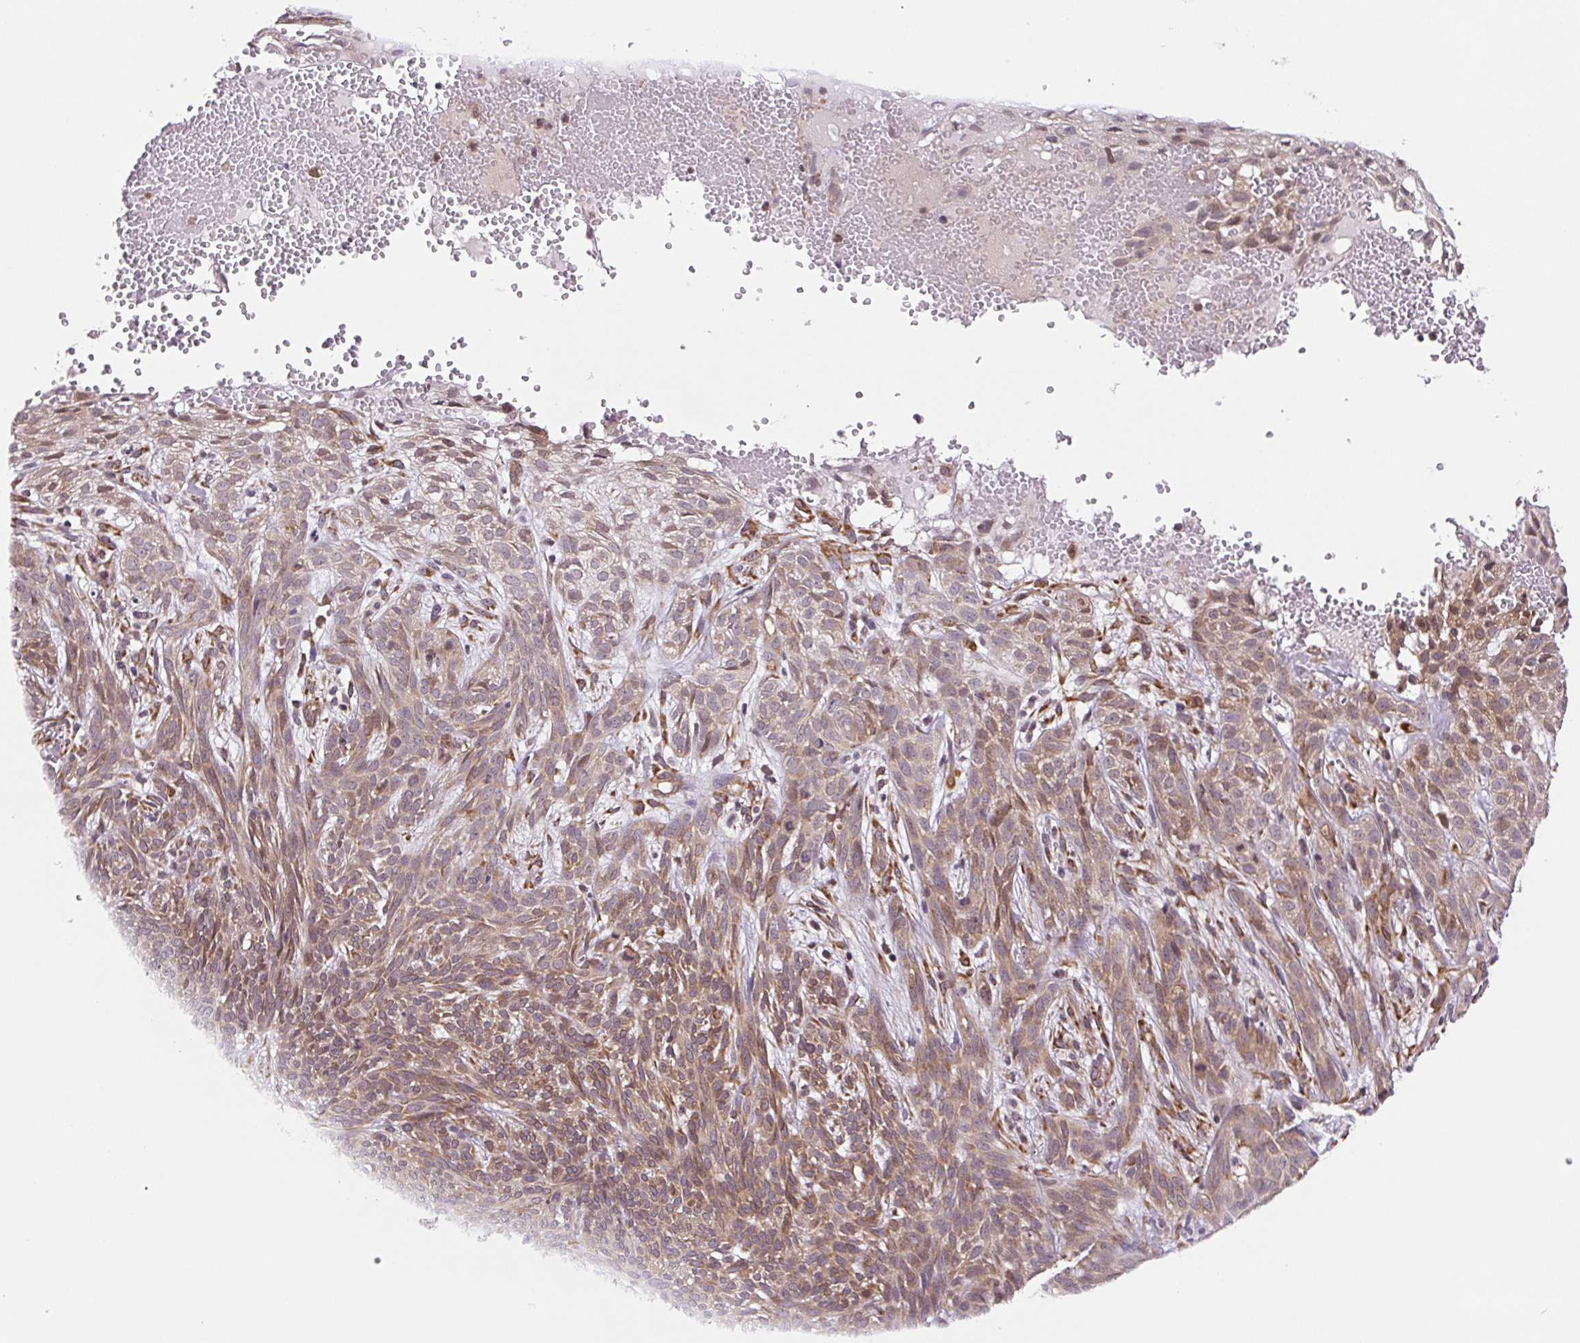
{"staining": {"intensity": "weak", "quantity": ">75%", "location": "cytoplasmic/membranous"}, "tissue": "skin cancer", "cell_type": "Tumor cells", "image_type": "cancer", "snomed": [{"axis": "morphology", "description": "Basal cell carcinoma"}, {"axis": "topography", "description": "Skin"}], "caption": "Immunohistochemistry (IHC) micrograph of skin basal cell carcinoma stained for a protein (brown), which exhibits low levels of weak cytoplasmic/membranous staining in about >75% of tumor cells.", "gene": "LYPD5", "patient": {"sex": "male", "age": 84}}